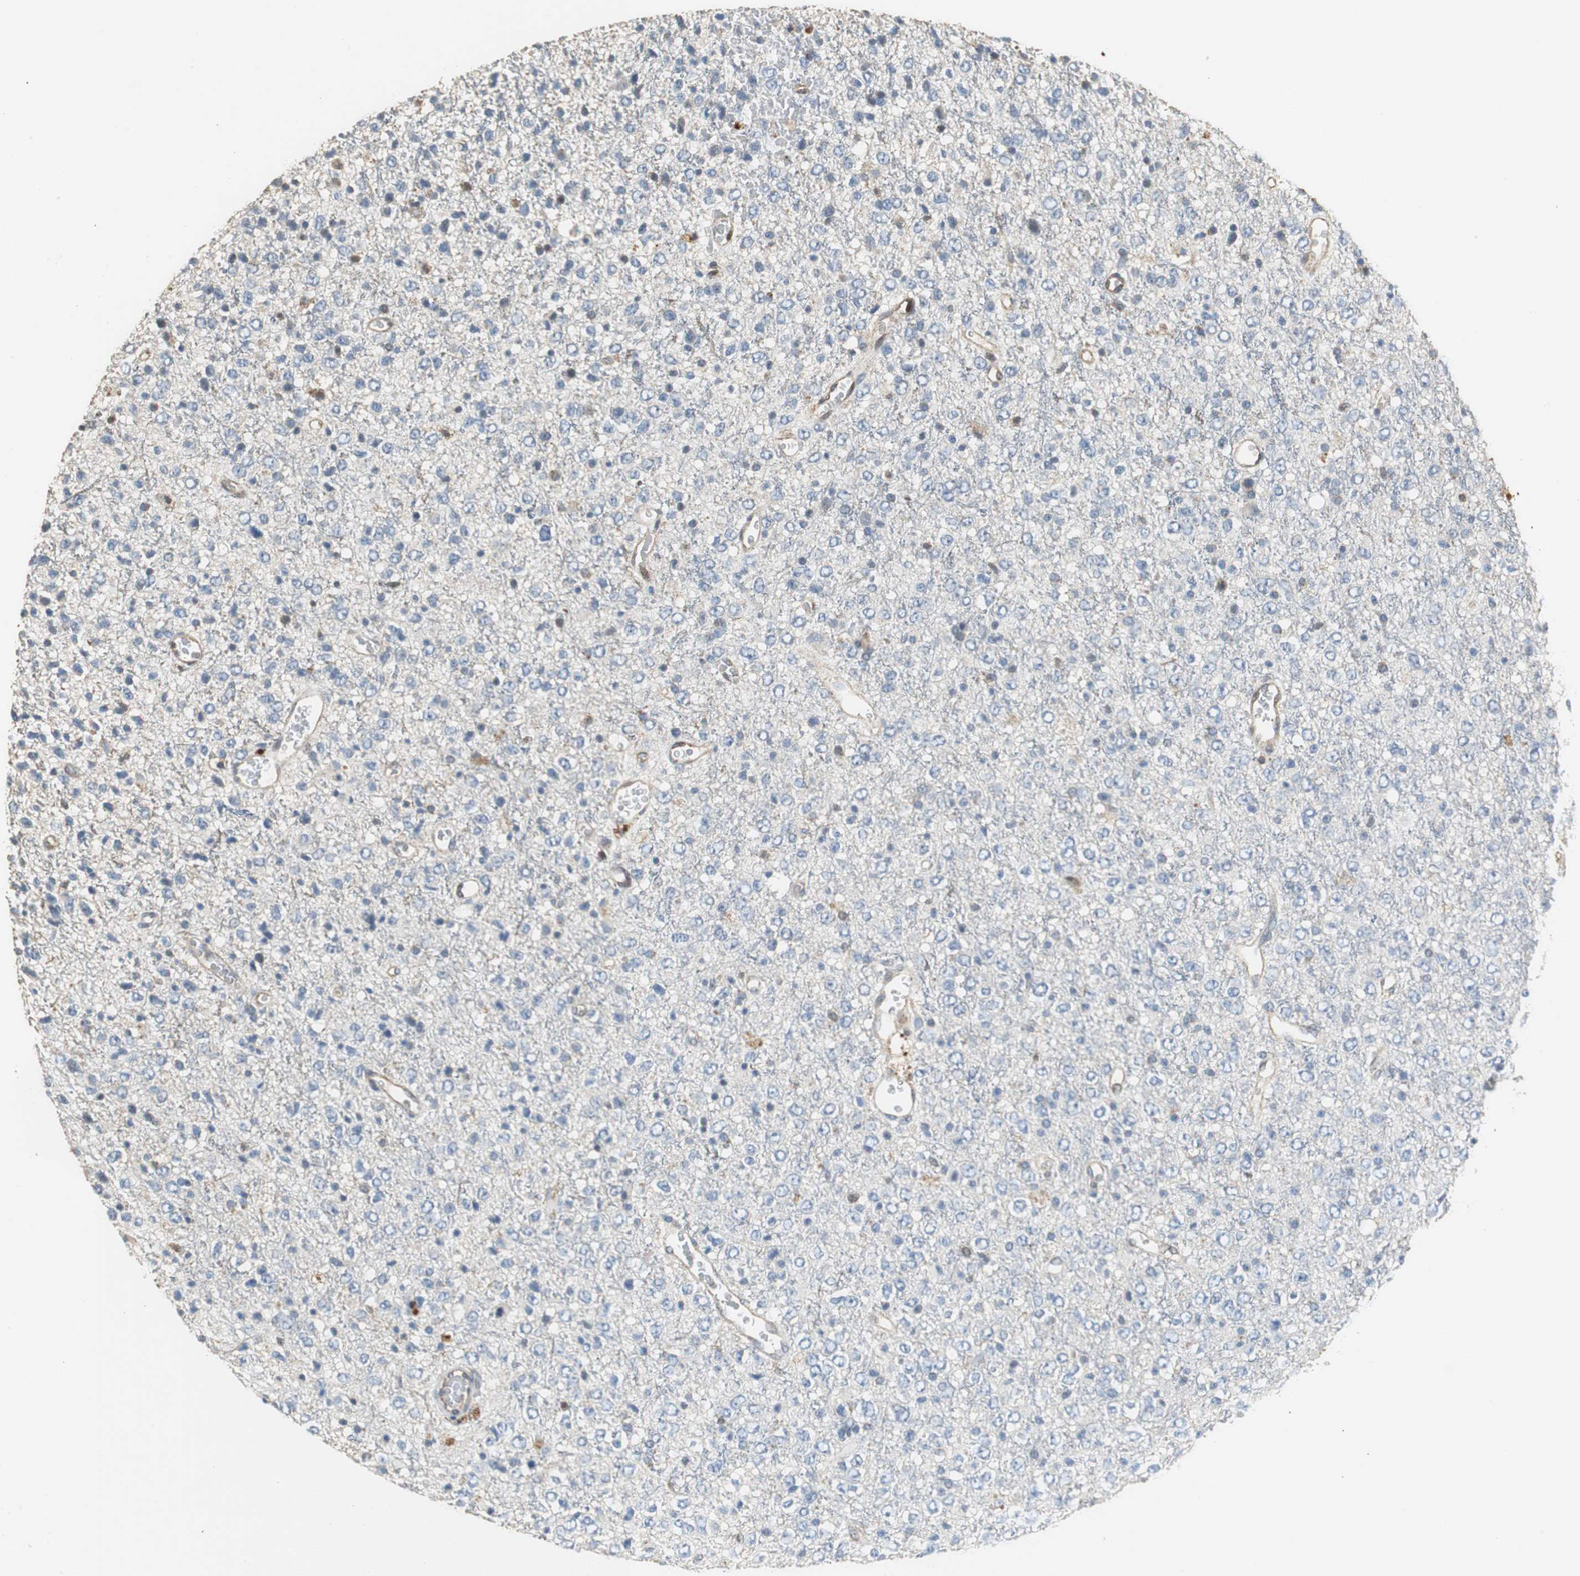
{"staining": {"intensity": "weak", "quantity": "25%-75%", "location": "cytoplasmic/membranous"}, "tissue": "glioma", "cell_type": "Tumor cells", "image_type": "cancer", "snomed": [{"axis": "morphology", "description": "Glioma, malignant, High grade"}, {"axis": "topography", "description": "pancreas cauda"}], "caption": "Immunohistochemistry image of neoplastic tissue: malignant glioma (high-grade) stained using immunohistochemistry displays low levels of weak protein expression localized specifically in the cytoplasmic/membranous of tumor cells, appearing as a cytoplasmic/membranous brown color.", "gene": "GSDMD", "patient": {"sex": "male", "age": 60}}